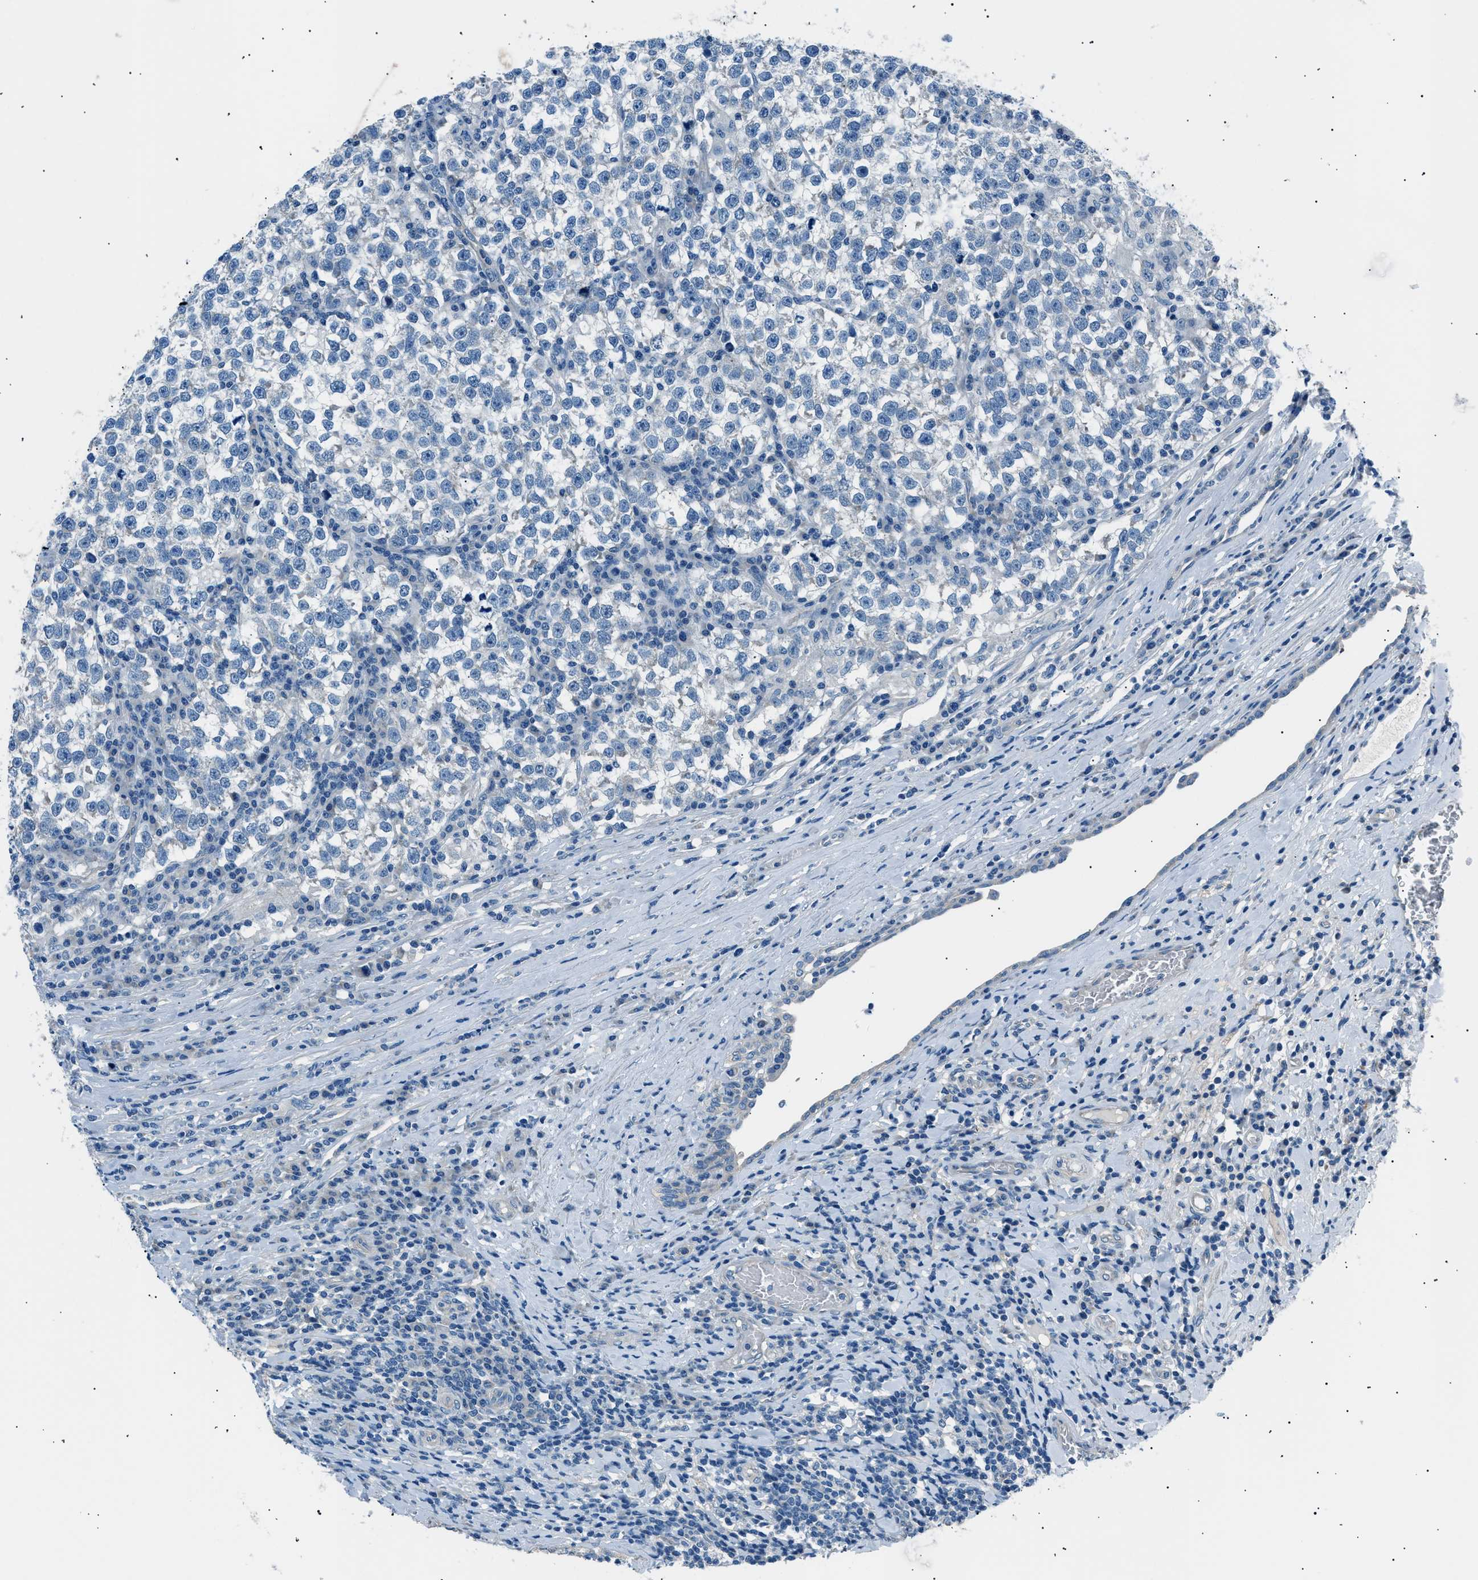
{"staining": {"intensity": "negative", "quantity": "none", "location": "none"}, "tissue": "testis cancer", "cell_type": "Tumor cells", "image_type": "cancer", "snomed": [{"axis": "morphology", "description": "Normal tissue, NOS"}, {"axis": "morphology", "description": "Seminoma, NOS"}, {"axis": "topography", "description": "Testis"}], "caption": "An image of testis cancer (seminoma) stained for a protein displays no brown staining in tumor cells.", "gene": "LRRC37B", "patient": {"sex": "male", "age": 43}}